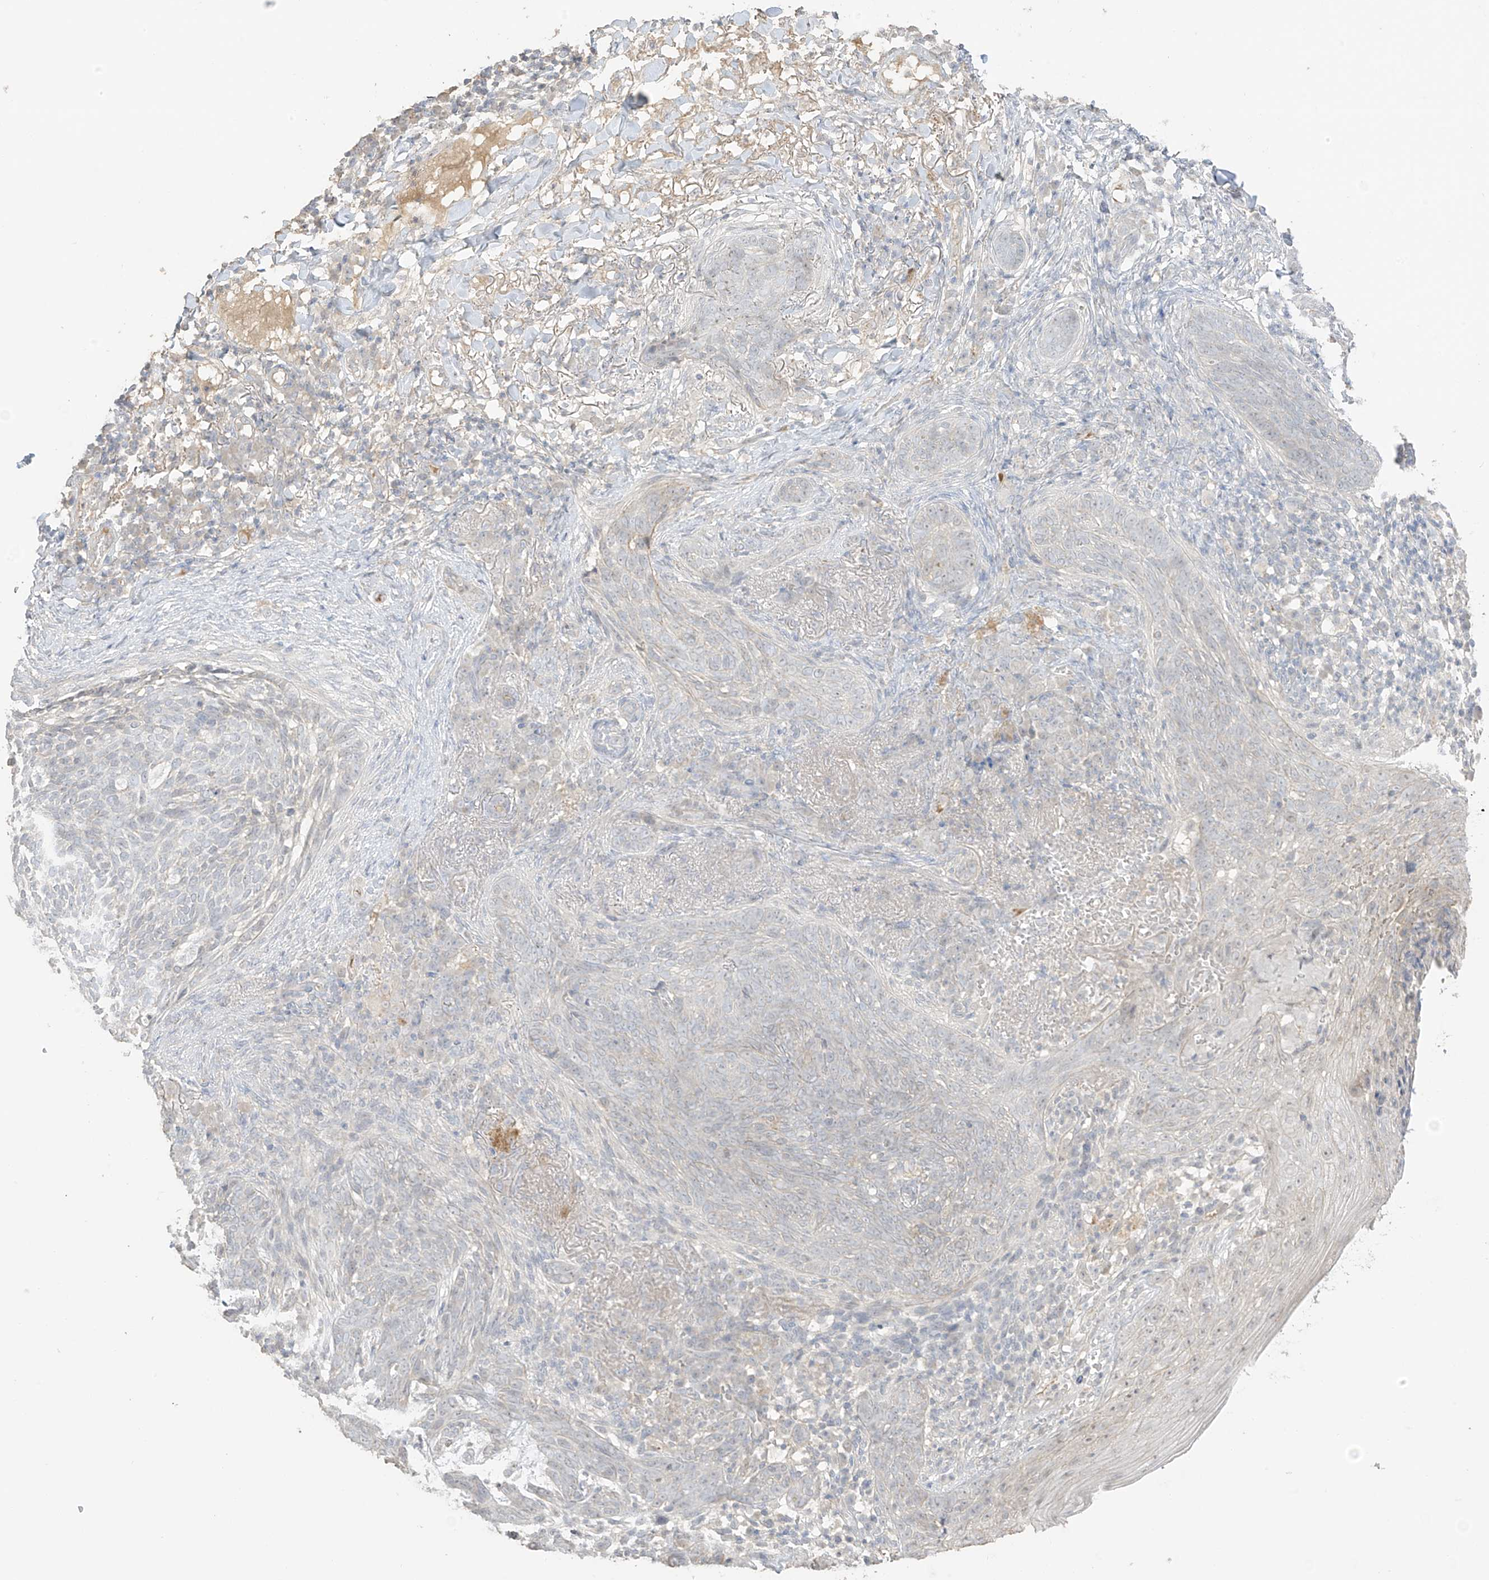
{"staining": {"intensity": "negative", "quantity": "none", "location": "none"}, "tissue": "skin cancer", "cell_type": "Tumor cells", "image_type": "cancer", "snomed": [{"axis": "morphology", "description": "Basal cell carcinoma"}, {"axis": "topography", "description": "Skin"}], "caption": "Immunohistochemistry (IHC) micrograph of skin basal cell carcinoma stained for a protein (brown), which shows no positivity in tumor cells.", "gene": "ZBTB41", "patient": {"sex": "male", "age": 85}}